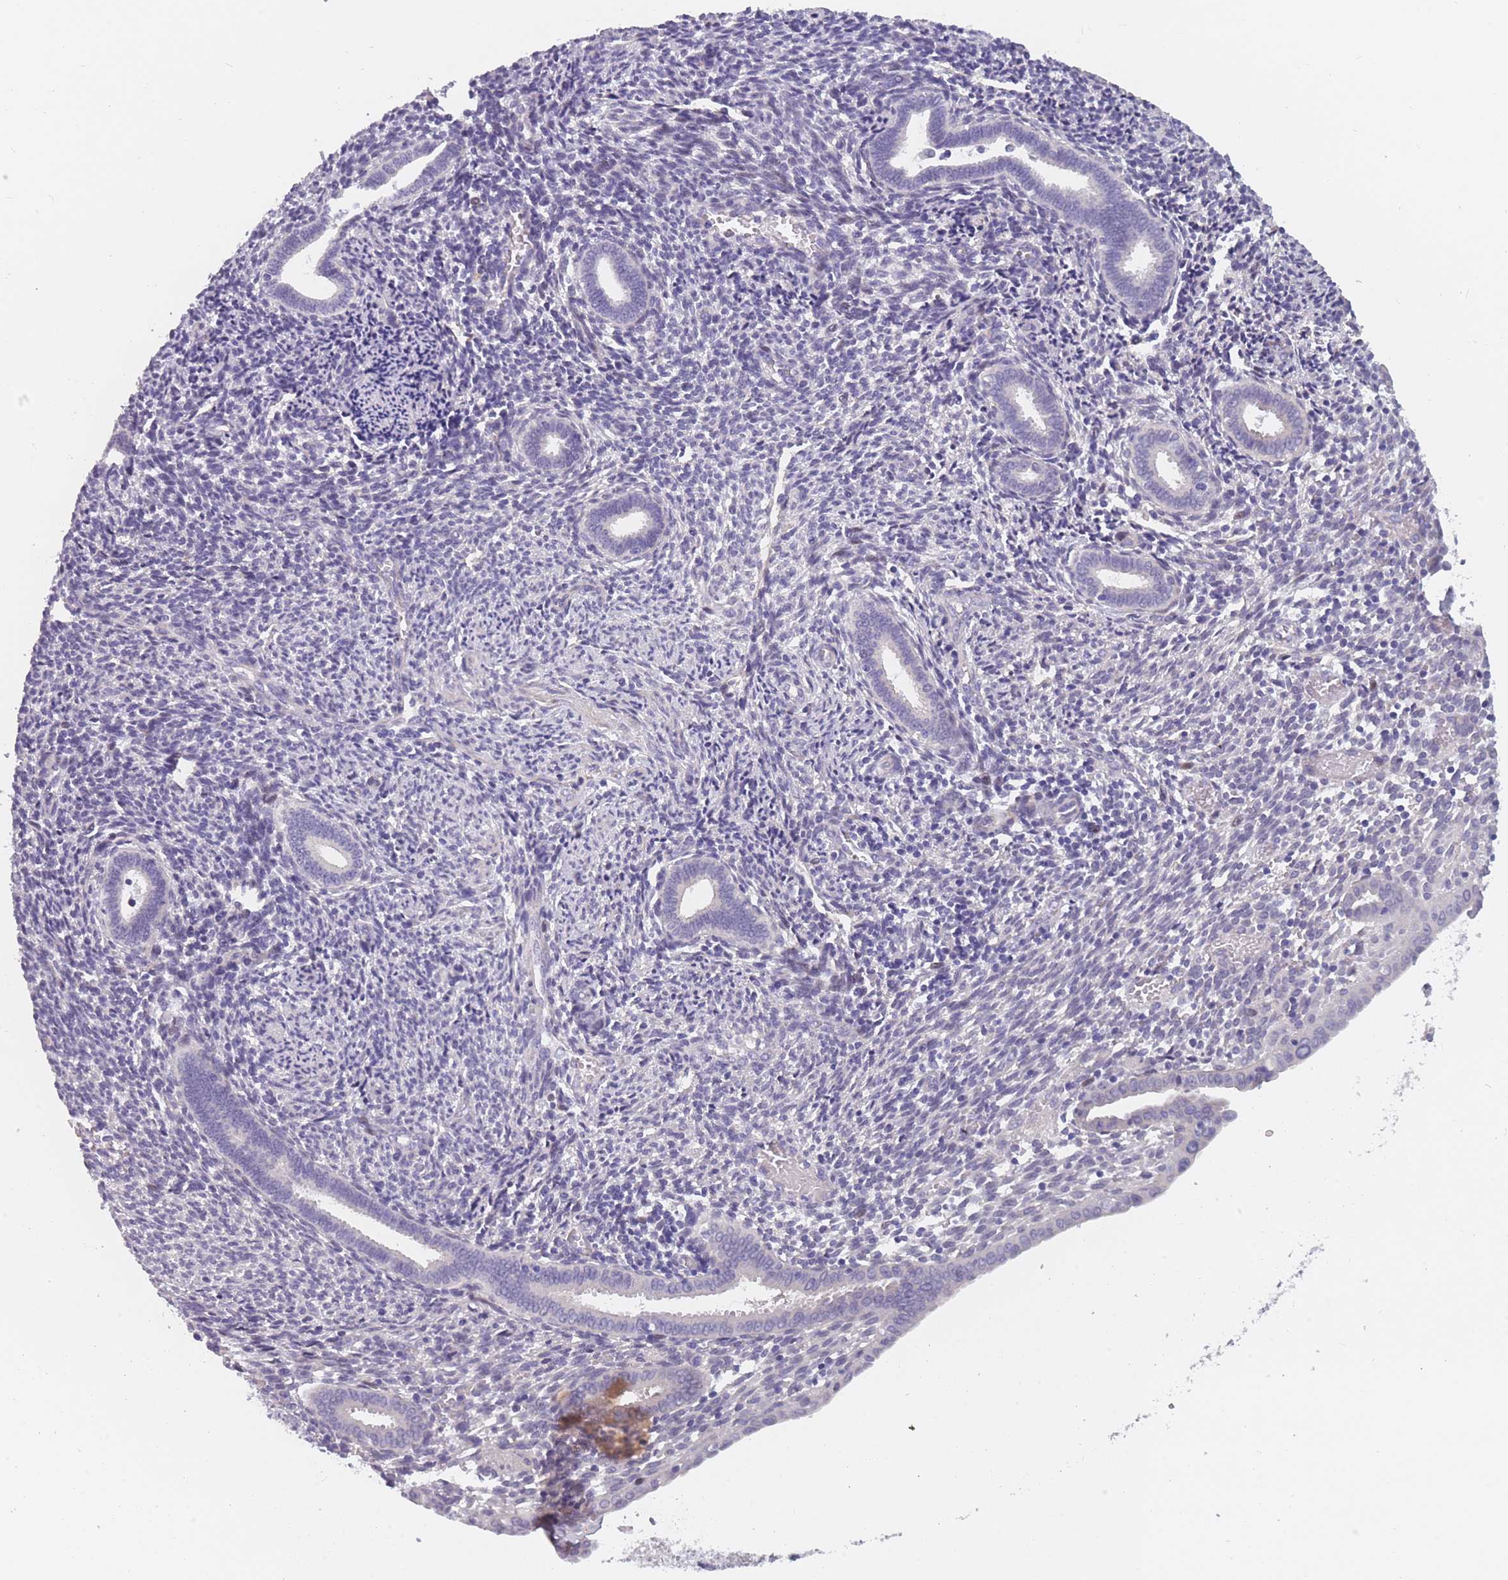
{"staining": {"intensity": "negative", "quantity": "none", "location": "none"}, "tissue": "endometrium", "cell_type": "Cells in endometrial stroma", "image_type": "normal", "snomed": [{"axis": "morphology", "description": "Normal tissue, NOS"}, {"axis": "topography", "description": "Endometrium"}], "caption": "DAB immunohistochemical staining of benign human endometrium shows no significant staining in cells in endometrial stroma.", "gene": "FAM83F", "patient": {"sex": "female", "age": 32}}